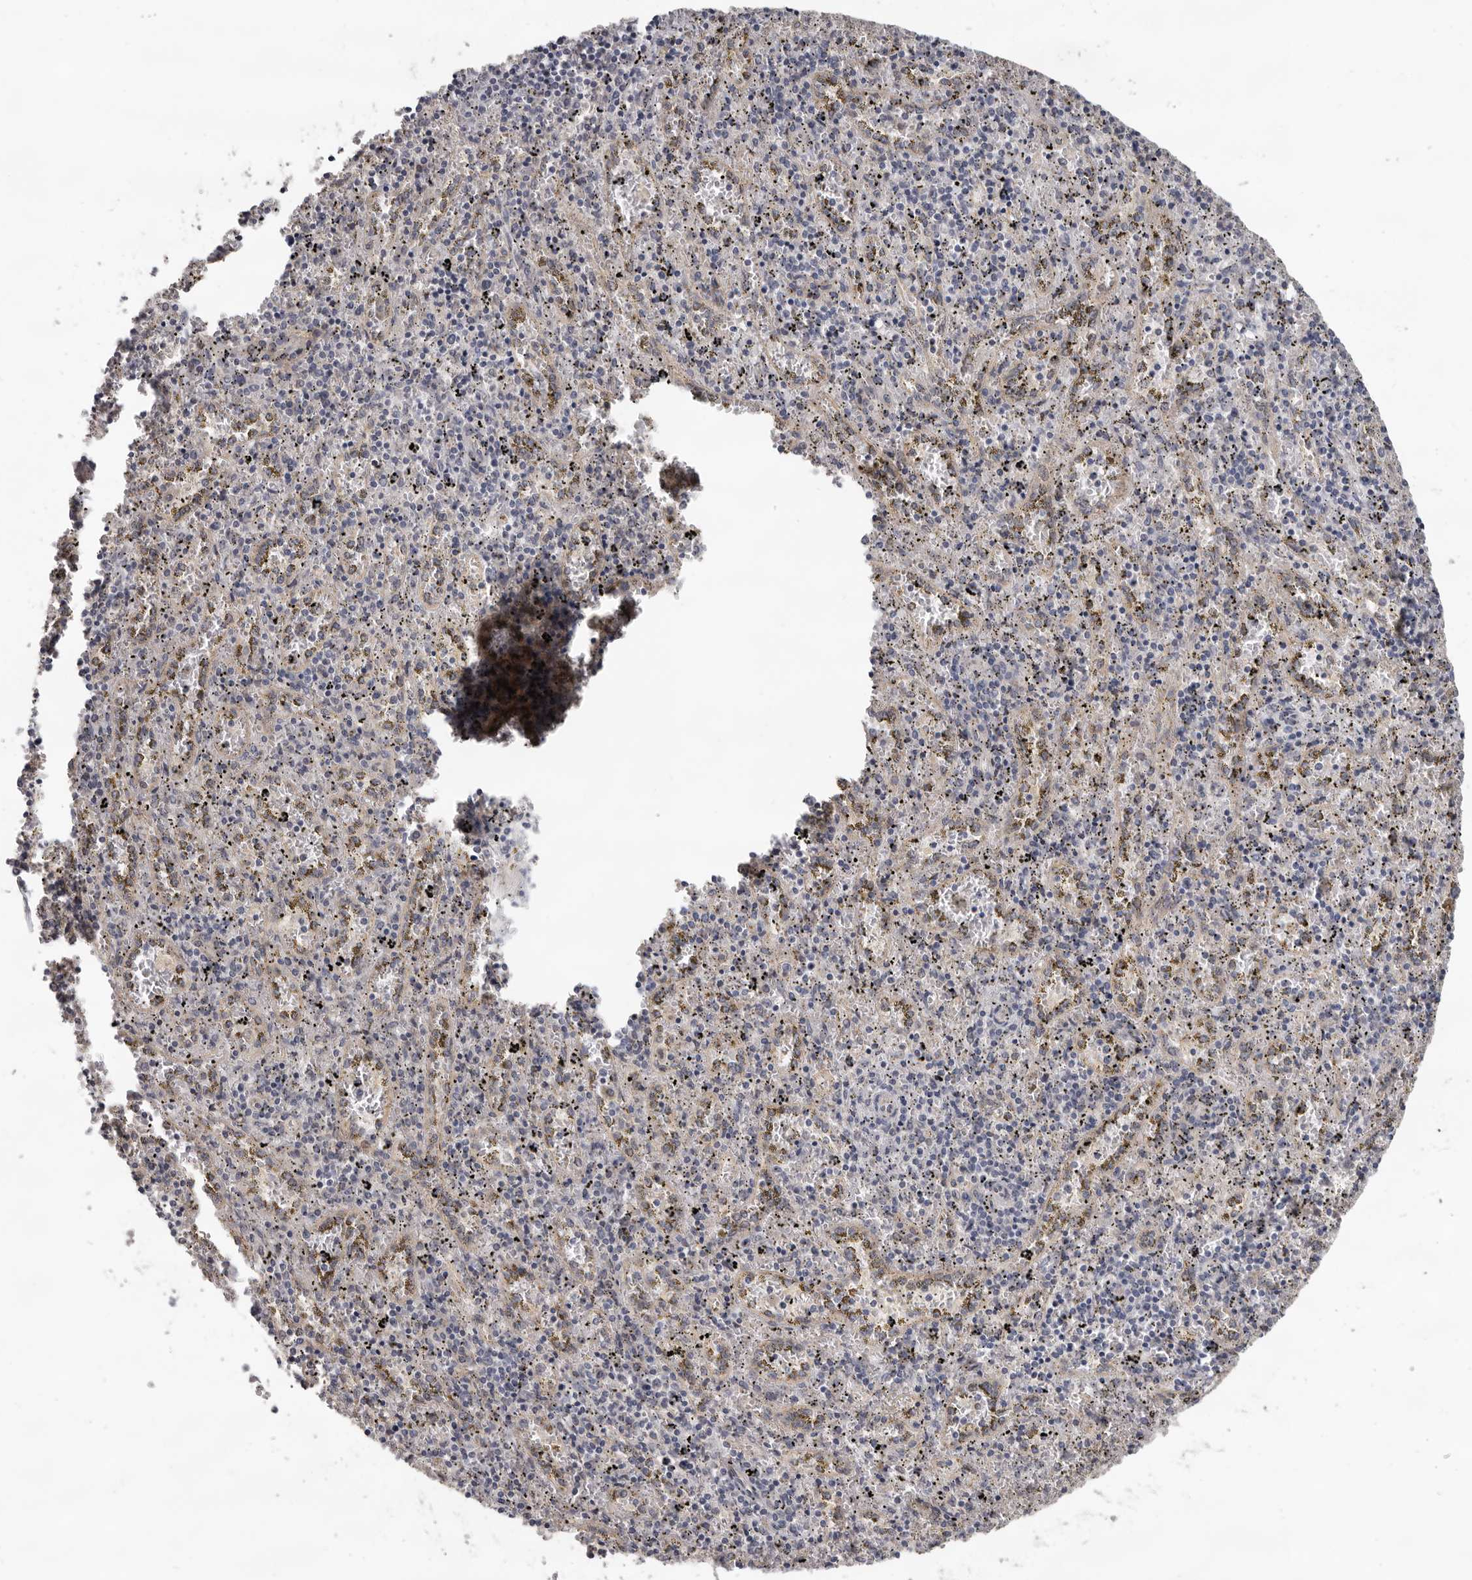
{"staining": {"intensity": "negative", "quantity": "none", "location": "none"}, "tissue": "spleen", "cell_type": "Cells in red pulp", "image_type": "normal", "snomed": [{"axis": "morphology", "description": "Normal tissue, NOS"}, {"axis": "topography", "description": "Spleen"}], "caption": "Cells in red pulp are negative for protein expression in benign human spleen. Brightfield microscopy of IHC stained with DAB (brown) and hematoxylin (blue), captured at high magnification.", "gene": "HINT3", "patient": {"sex": "male", "age": 11}}